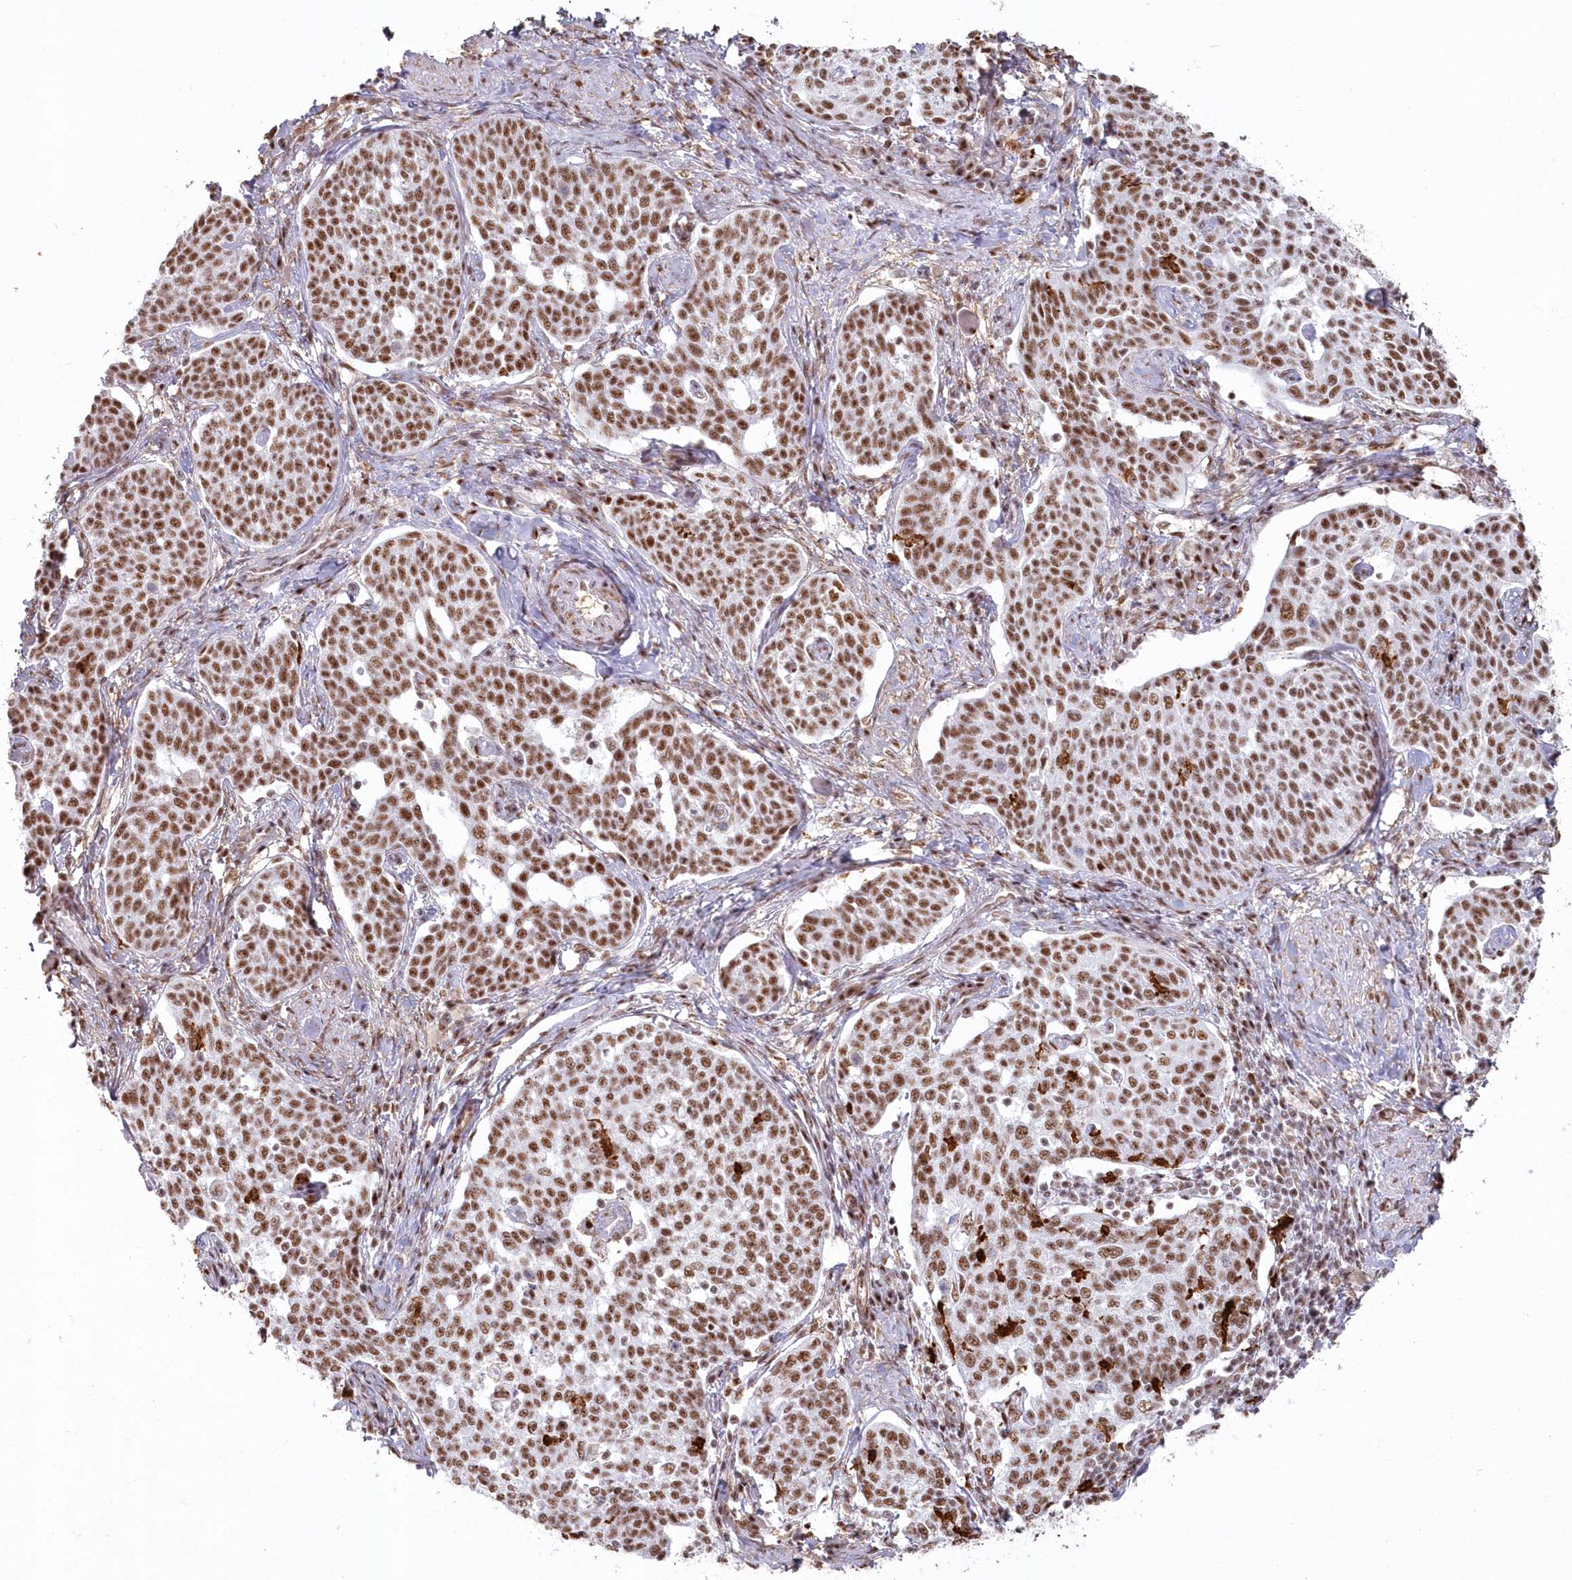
{"staining": {"intensity": "moderate", "quantity": ">75%", "location": "nuclear"}, "tissue": "cervical cancer", "cell_type": "Tumor cells", "image_type": "cancer", "snomed": [{"axis": "morphology", "description": "Squamous cell carcinoma, NOS"}, {"axis": "topography", "description": "Cervix"}], "caption": "This micrograph exhibits immunohistochemistry staining of cervical squamous cell carcinoma, with medium moderate nuclear staining in about >75% of tumor cells.", "gene": "DDX46", "patient": {"sex": "female", "age": 34}}